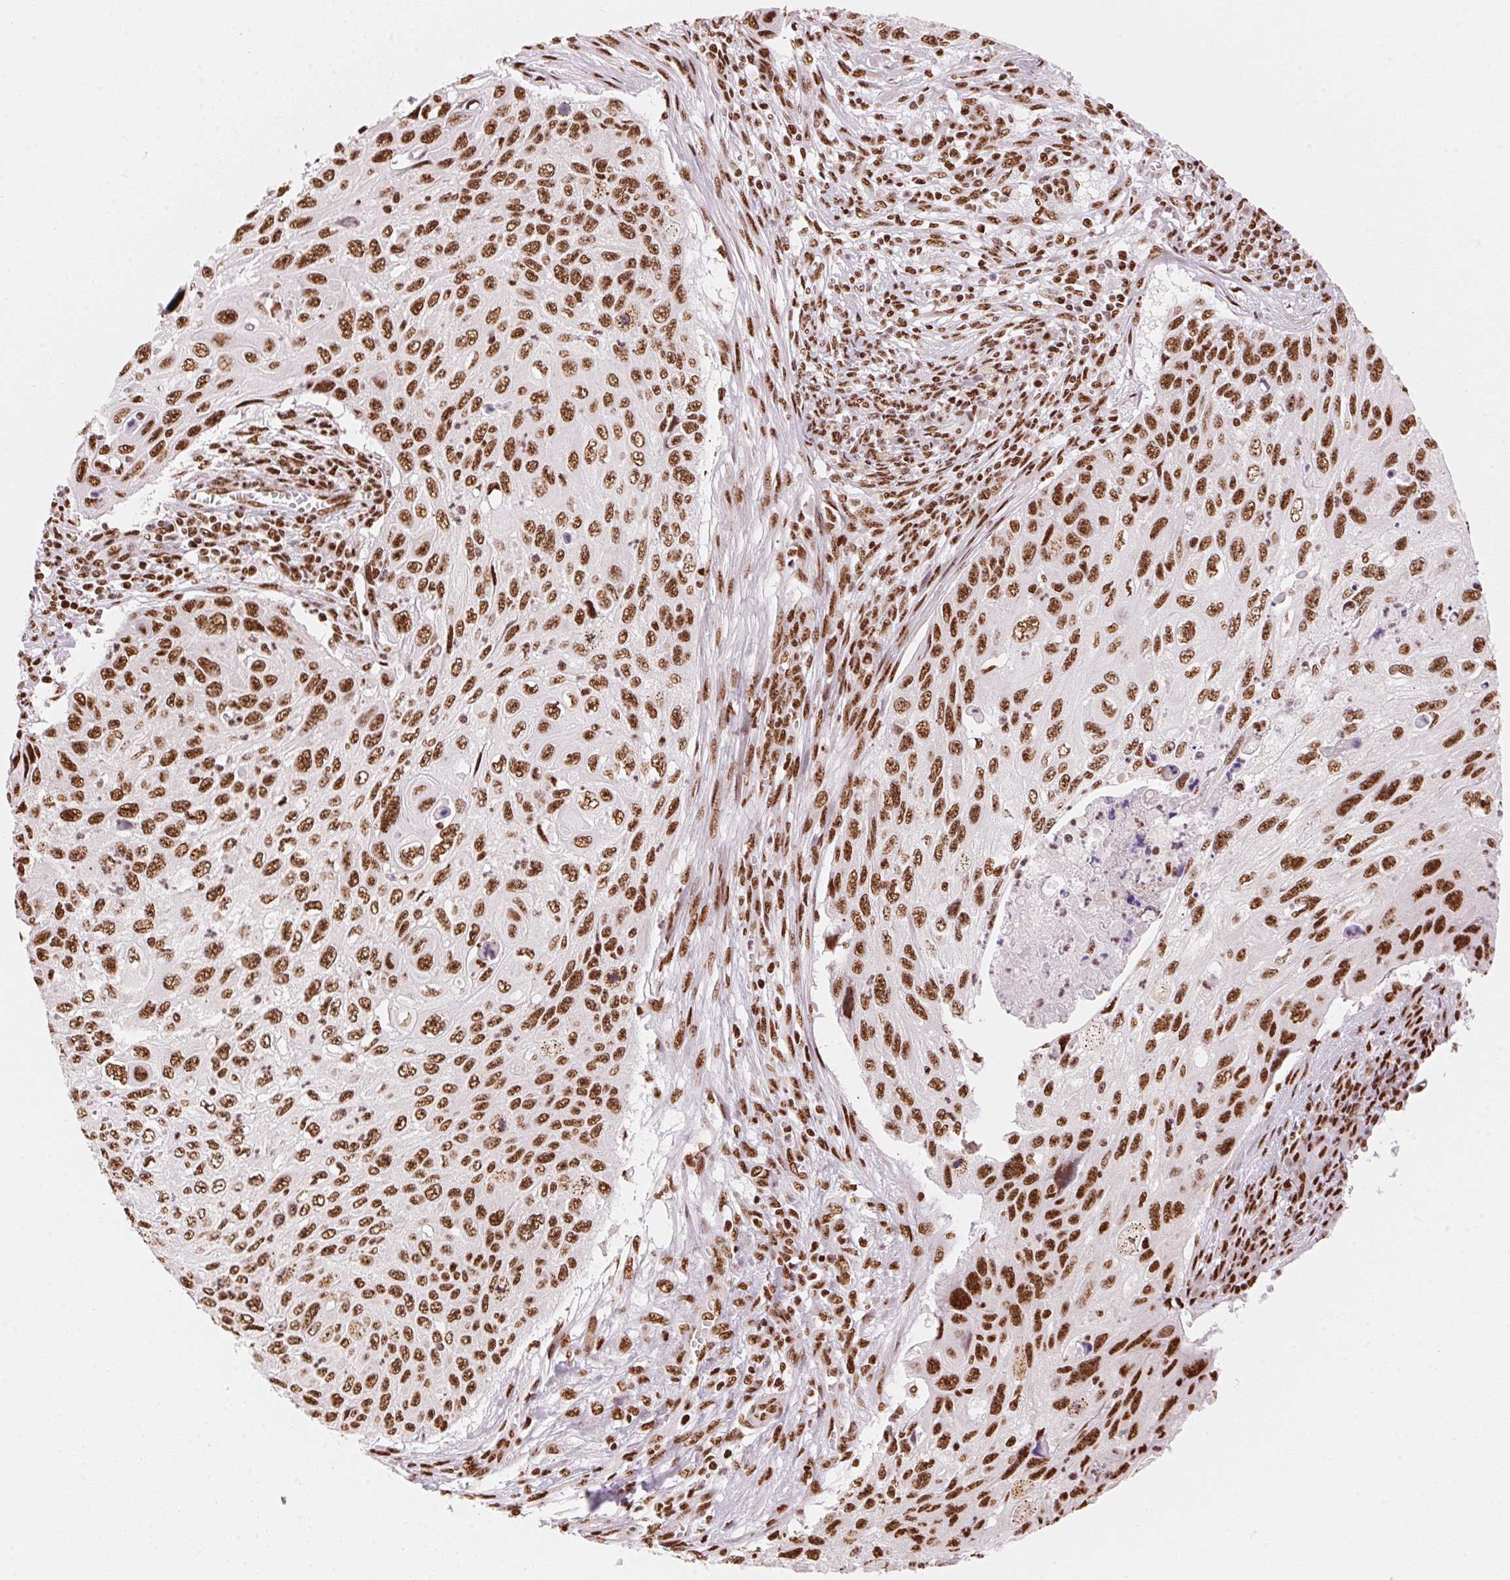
{"staining": {"intensity": "strong", "quantity": ">75%", "location": "nuclear"}, "tissue": "cervical cancer", "cell_type": "Tumor cells", "image_type": "cancer", "snomed": [{"axis": "morphology", "description": "Squamous cell carcinoma, NOS"}, {"axis": "topography", "description": "Cervix"}], "caption": "Protein staining exhibits strong nuclear positivity in about >75% of tumor cells in cervical cancer (squamous cell carcinoma).", "gene": "NXF1", "patient": {"sex": "female", "age": 70}}